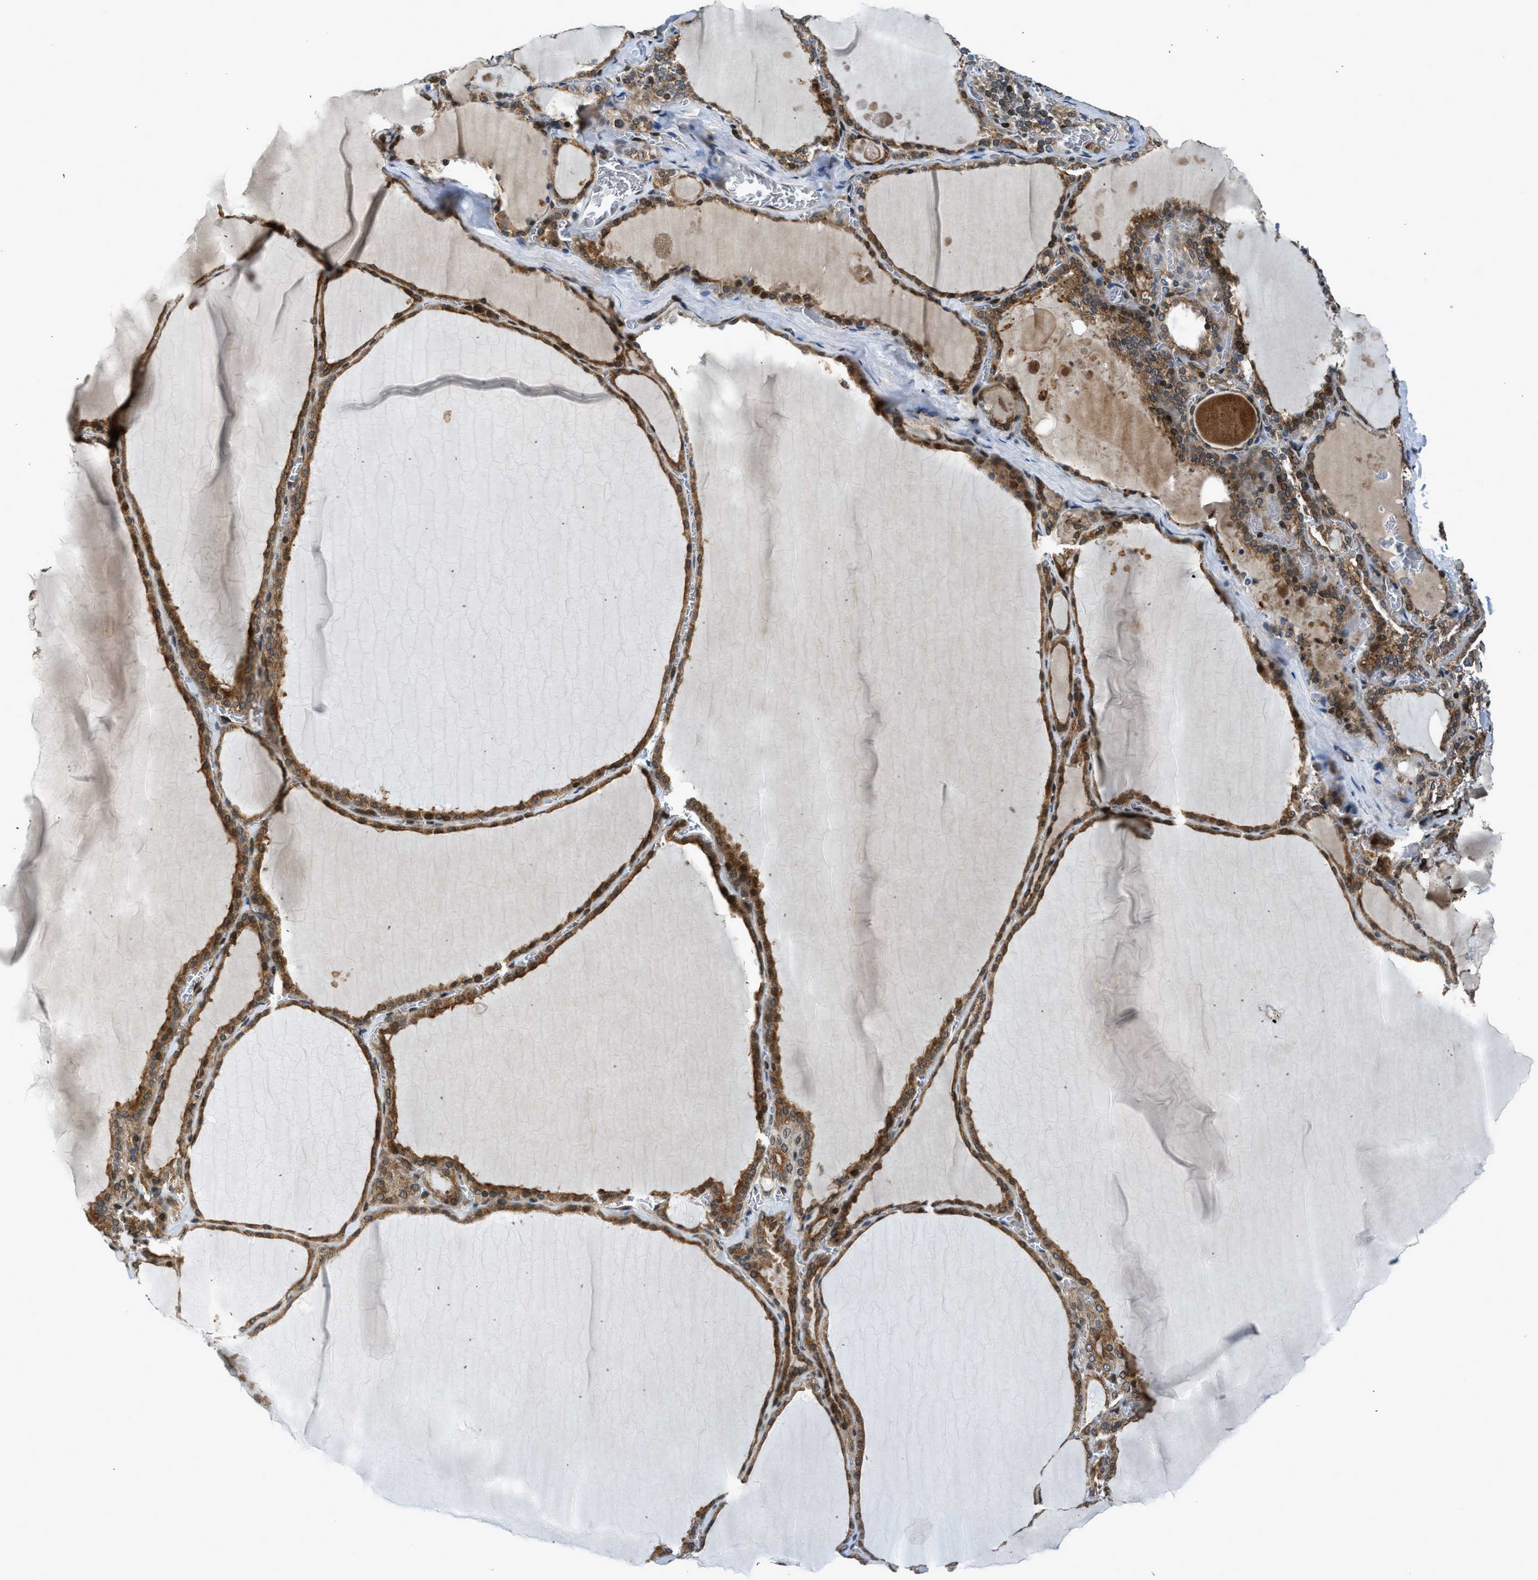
{"staining": {"intensity": "moderate", "quantity": ">75%", "location": "cytoplasmic/membranous,nuclear"}, "tissue": "thyroid gland", "cell_type": "Glandular cells", "image_type": "normal", "snomed": [{"axis": "morphology", "description": "Normal tissue, NOS"}, {"axis": "topography", "description": "Thyroid gland"}], "caption": "IHC of unremarkable human thyroid gland reveals medium levels of moderate cytoplasmic/membranous,nuclear expression in about >75% of glandular cells.", "gene": "RETREG3", "patient": {"sex": "male", "age": 56}}